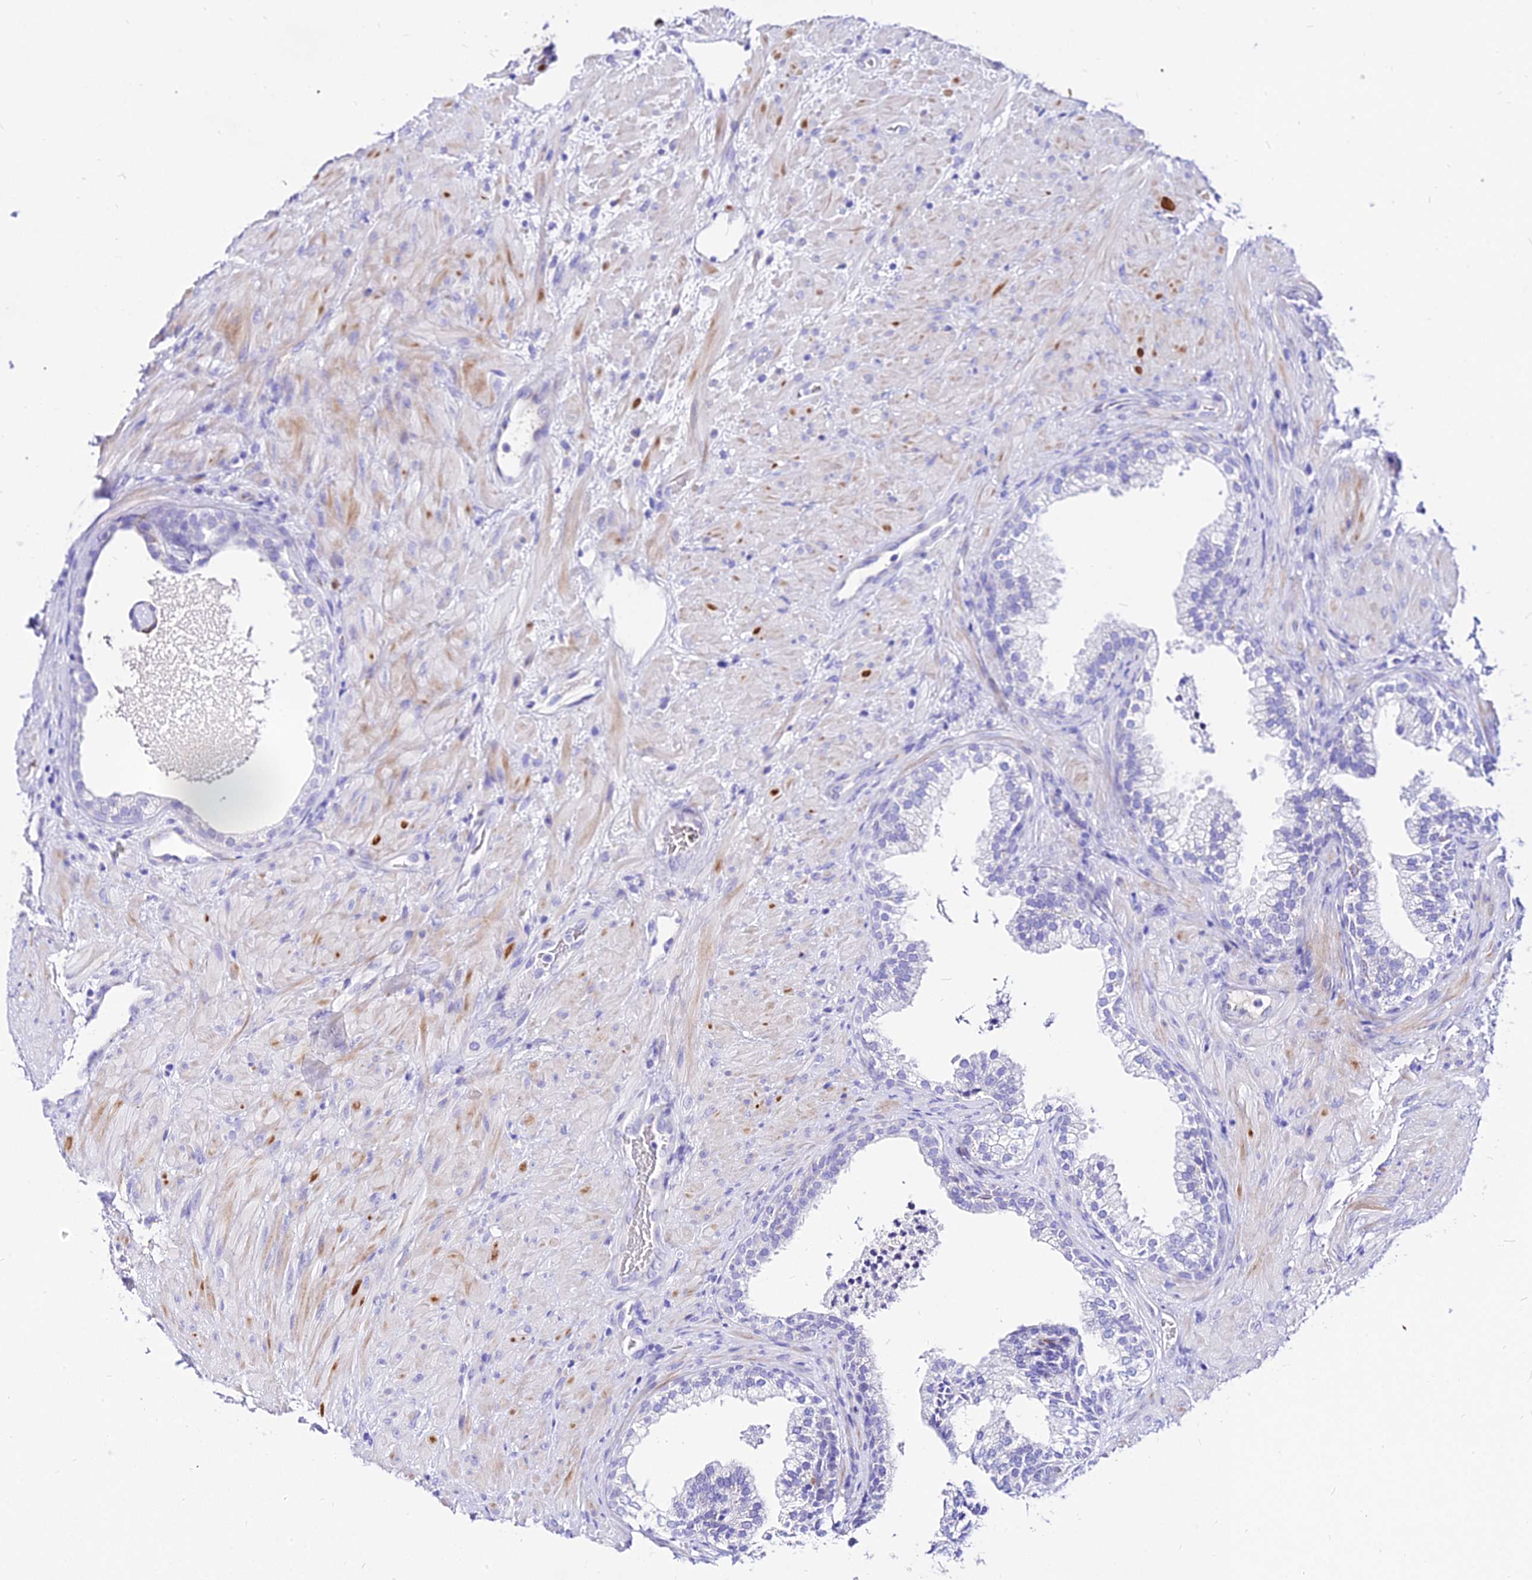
{"staining": {"intensity": "negative", "quantity": "none", "location": "none"}, "tissue": "prostate", "cell_type": "Glandular cells", "image_type": "normal", "snomed": [{"axis": "morphology", "description": "Normal tissue, NOS"}, {"axis": "topography", "description": "Prostate"}], "caption": "This is an IHC micrograph of normal human prostate. There is no staining in glandular cells.", "gene": "DEFB106A", "patient": {"sex": "male", "age": 76}}